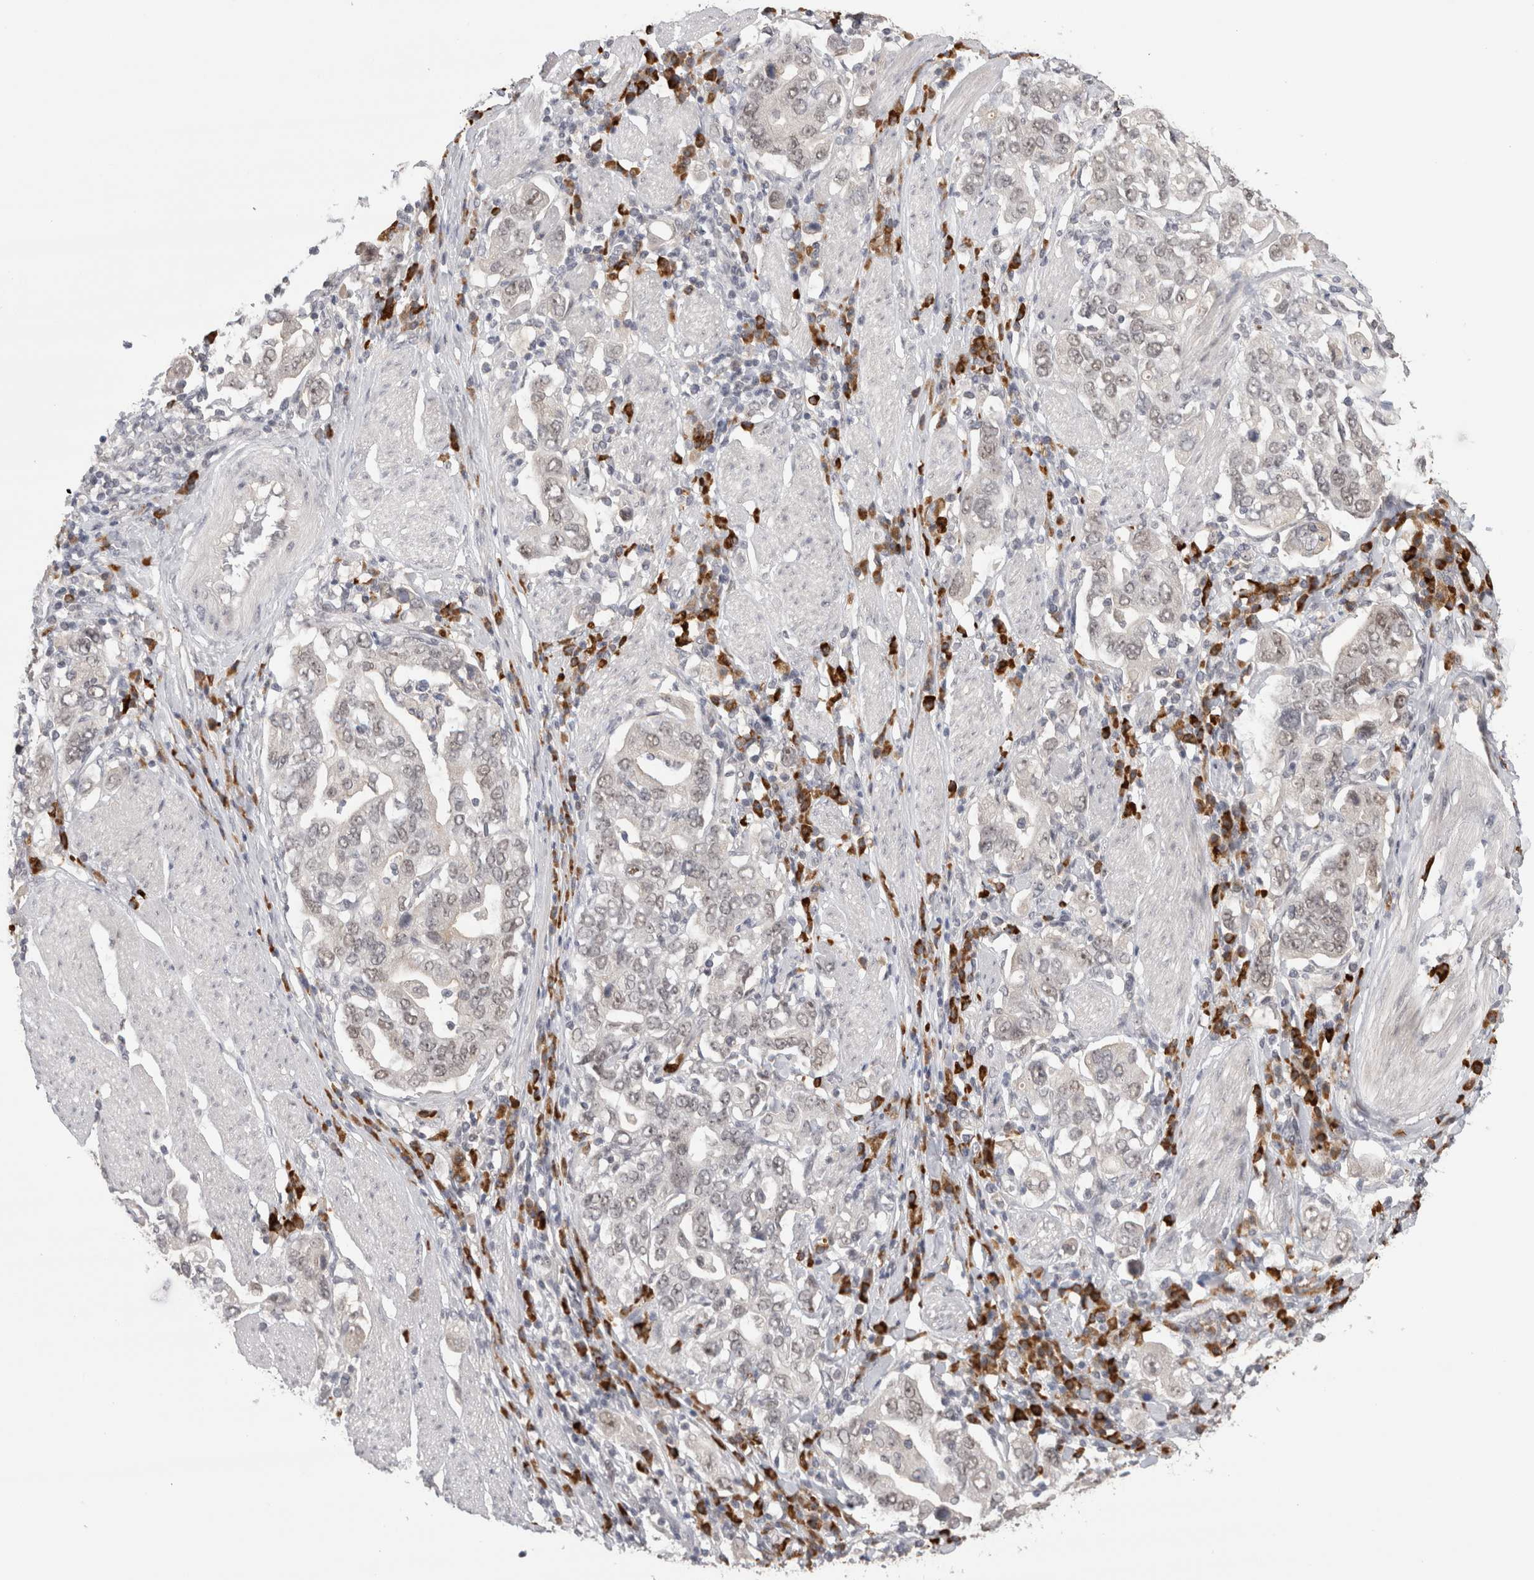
{"staining": {"intensity": "weak", "quantity": "<25%", "location": "nuclear"}, "tissue": "stomach cancer", "cell_type": "Tumor cells", "image_type": "cancer", "snomed": [{"axis": "morphology", "description": "Adenocarcinoma, NOS"}, {"axis": "topography", "description": "Stomach, upper"}], "caption": "IHC of stomach cancer (adenocarcinoma) exhibits no staining in tumor cells.", "gene": "ZNF24", "patient": {"sex": "male", "age": 62}}